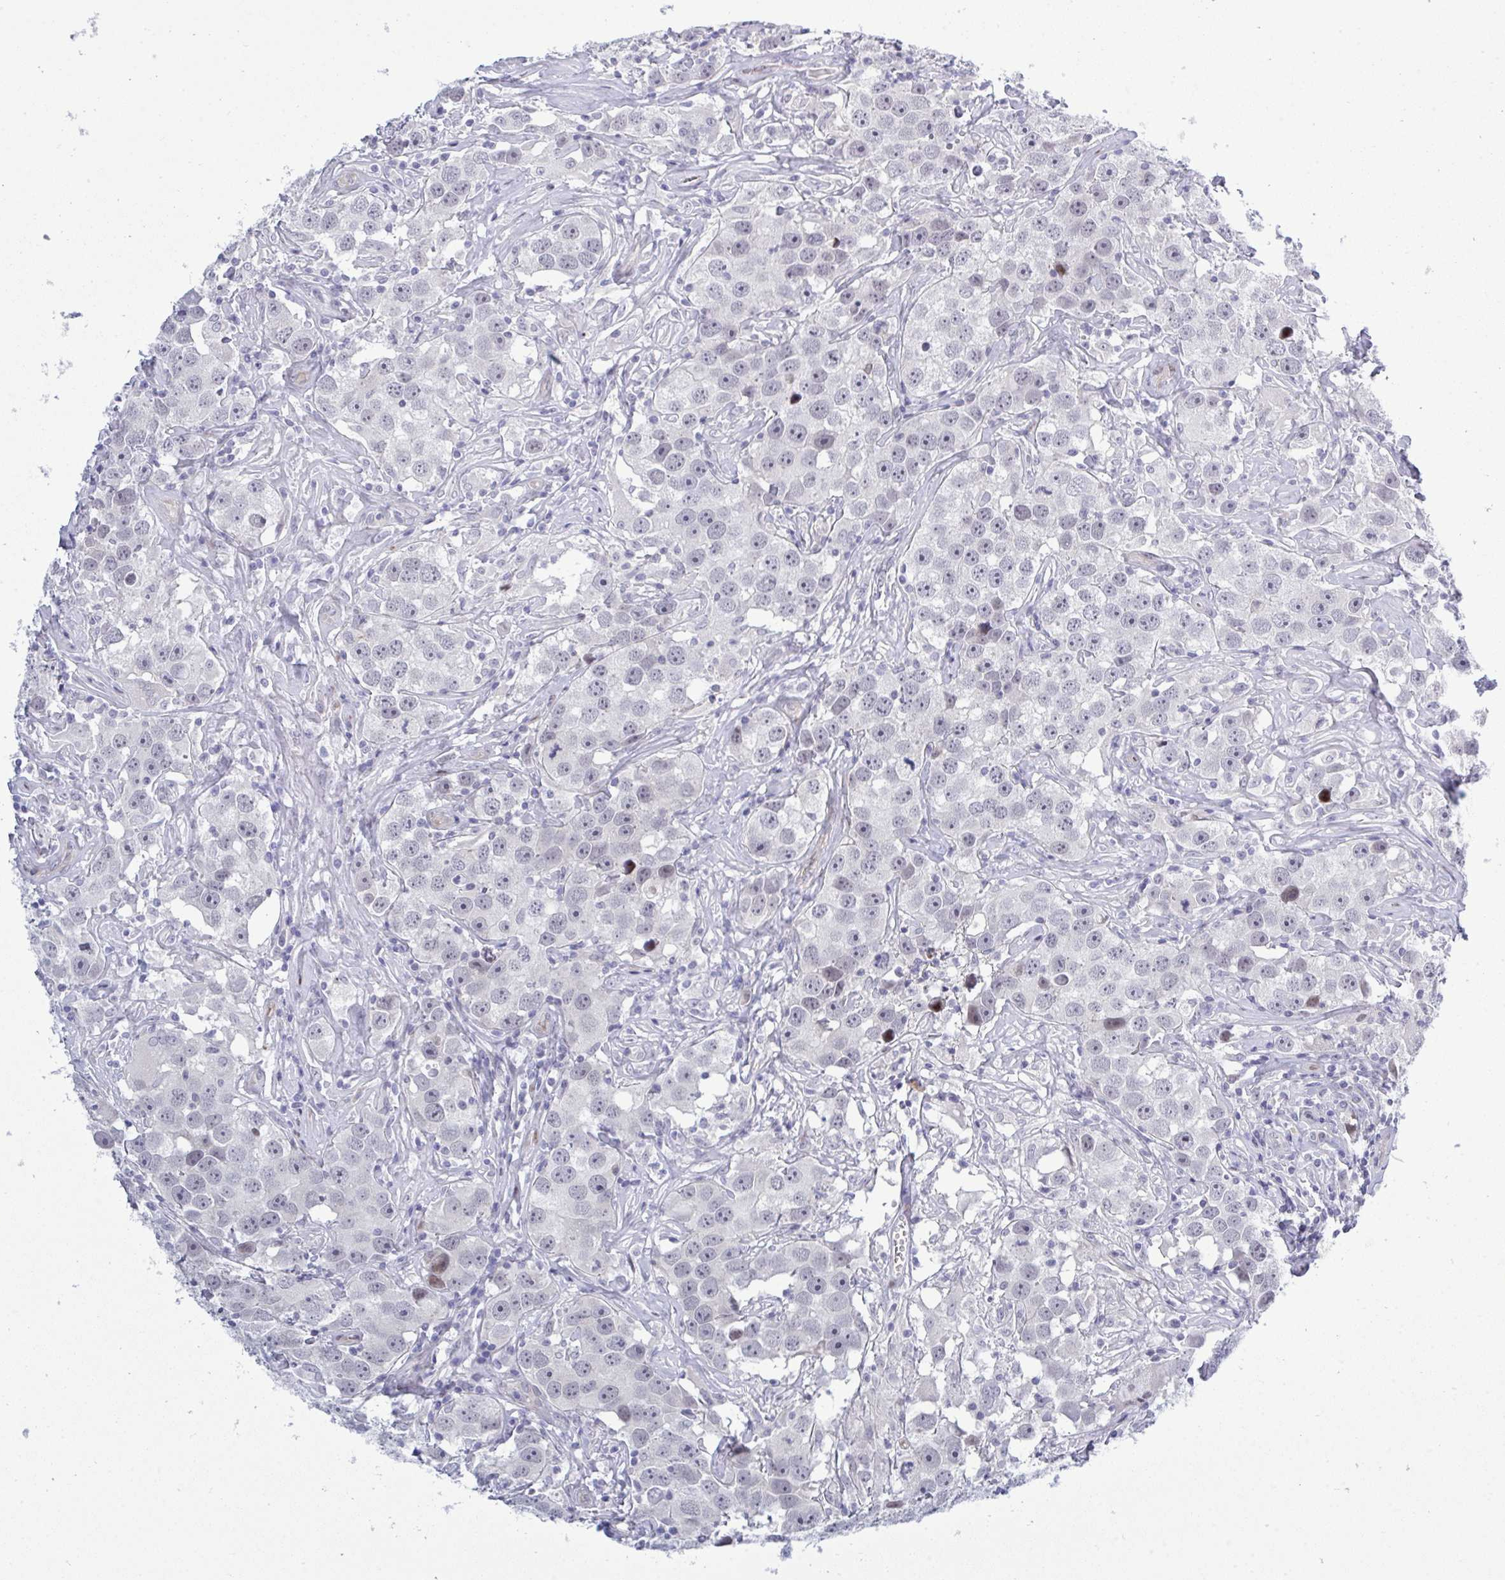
{"staining": {"intensity": "moderate", "quantity": "<25%", "location": "nuclear"}, "tissue": "testis cancer", "cell_type": "Tumor cells", "image_type": "cancer", "snomed": [{"axis": "morphology", "description": "Seminoma, NOS"}, {"axis": "topography", "description": "Testis"}], "caption": "This is an image of immunohistochemistry staining of seminoma (testis), which shows moderate positivity in the nuclear of tumor cells.", "gene": "TAB1", "patient": {"sex": "male", "age": 49}}